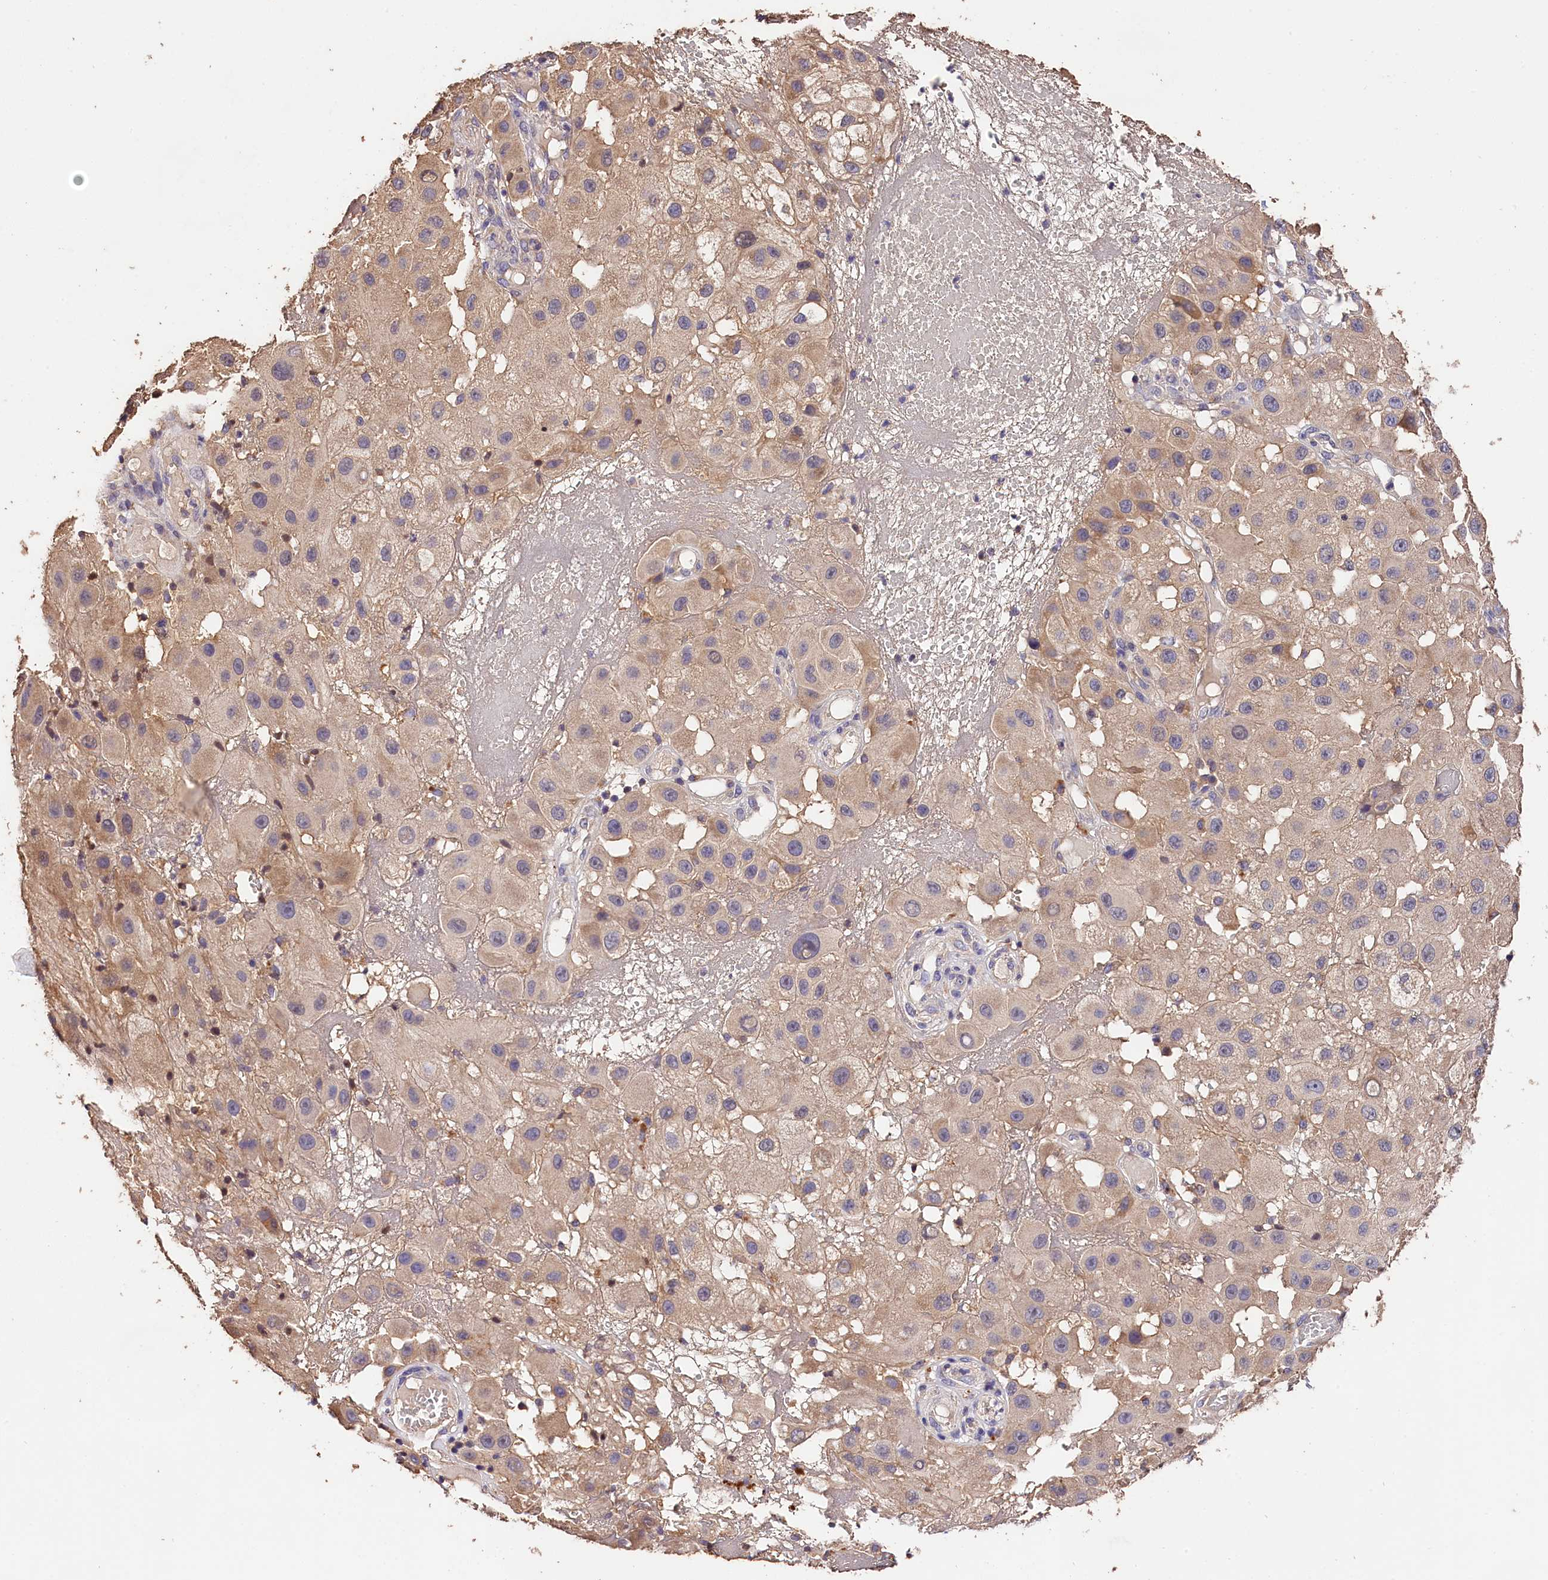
{"staining": {"intensity": "moderate", "quantity": ">75%", "location": "cytoplasmic/membranous"}, "tissue": "melanoma", "cell_type": "Tumor cells", "image_type": "cancer", "snomed": [{"axis": "morphology", "description": "Malignant melanoma, NOS"}, {"axis": "topography", "description": "Skin"}], "caption": "This is an image of immunohistochemistry staining of malignant melanoma, which shows moderate expression in the cytoplasmic/membranous of tumor cells.", "gene": "OAS3", "patient": {"sex": "female", "age": 81}}